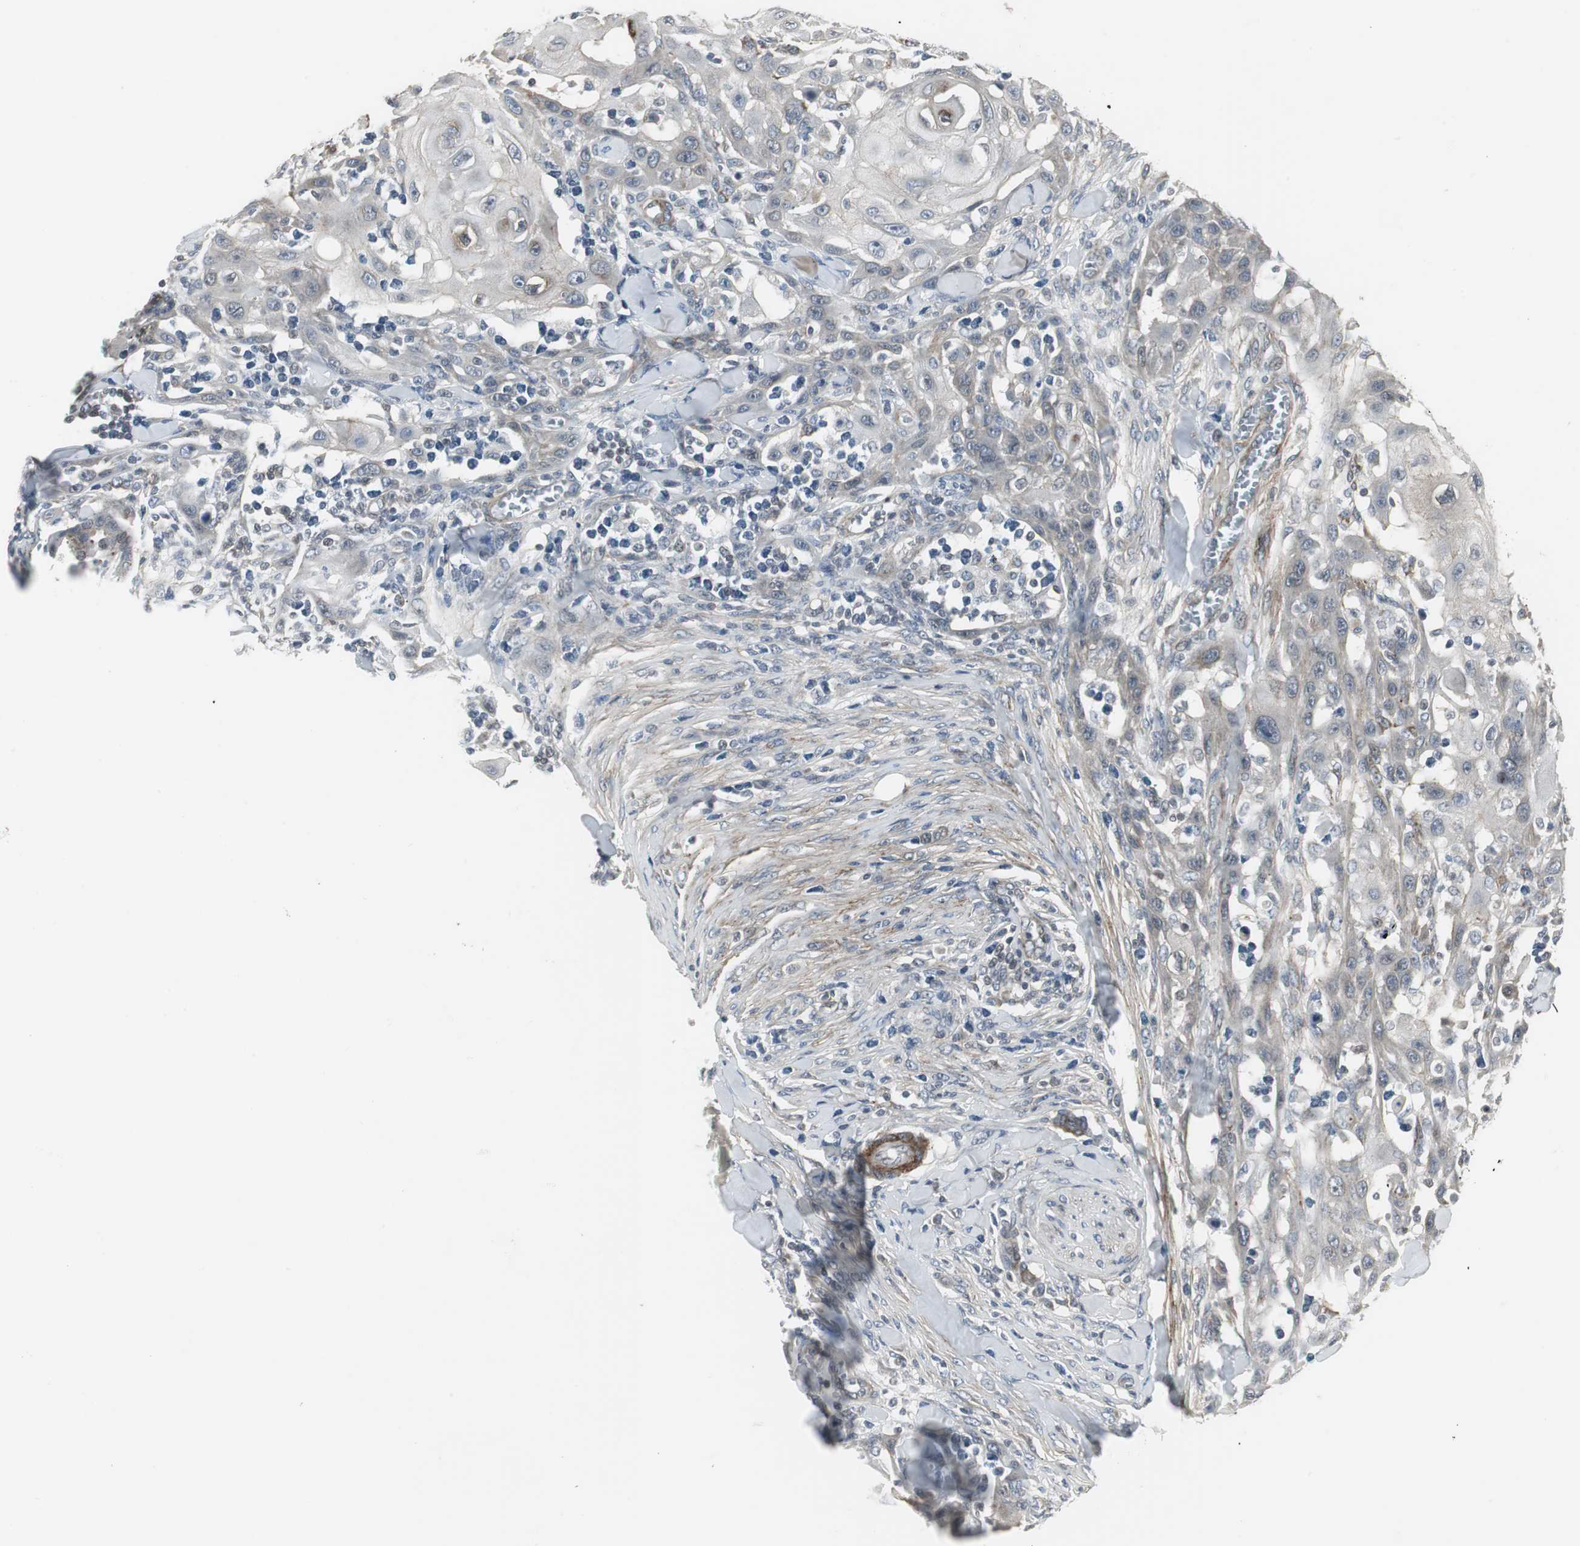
{"staining": {"intensity": "weak", "quantity": "<25%", "location": "cytoplasmic/membranous"}, "tissue": "skin cancer", "cell_type": "Tumor cells", "image_type": "cancer", "snomed": [{"axis": "morphology", "description": "Squamous cell carcinoma, NOS"}, {"axis": "topography", "description": "Skin"}], "caption": "This is a micrograph of immunohistochemistry staining of skin cancer (squamous cell carcinoma), which shows no positivity in tumor cells. Brightfield microscopy of IHC stained with DAB (3,3'-diaminobenzidine) (brown) and hematoxylin (blue), captured at high magnification.", "gene": "SCYL3", "patient": {"sex": "male", "age": 24}}